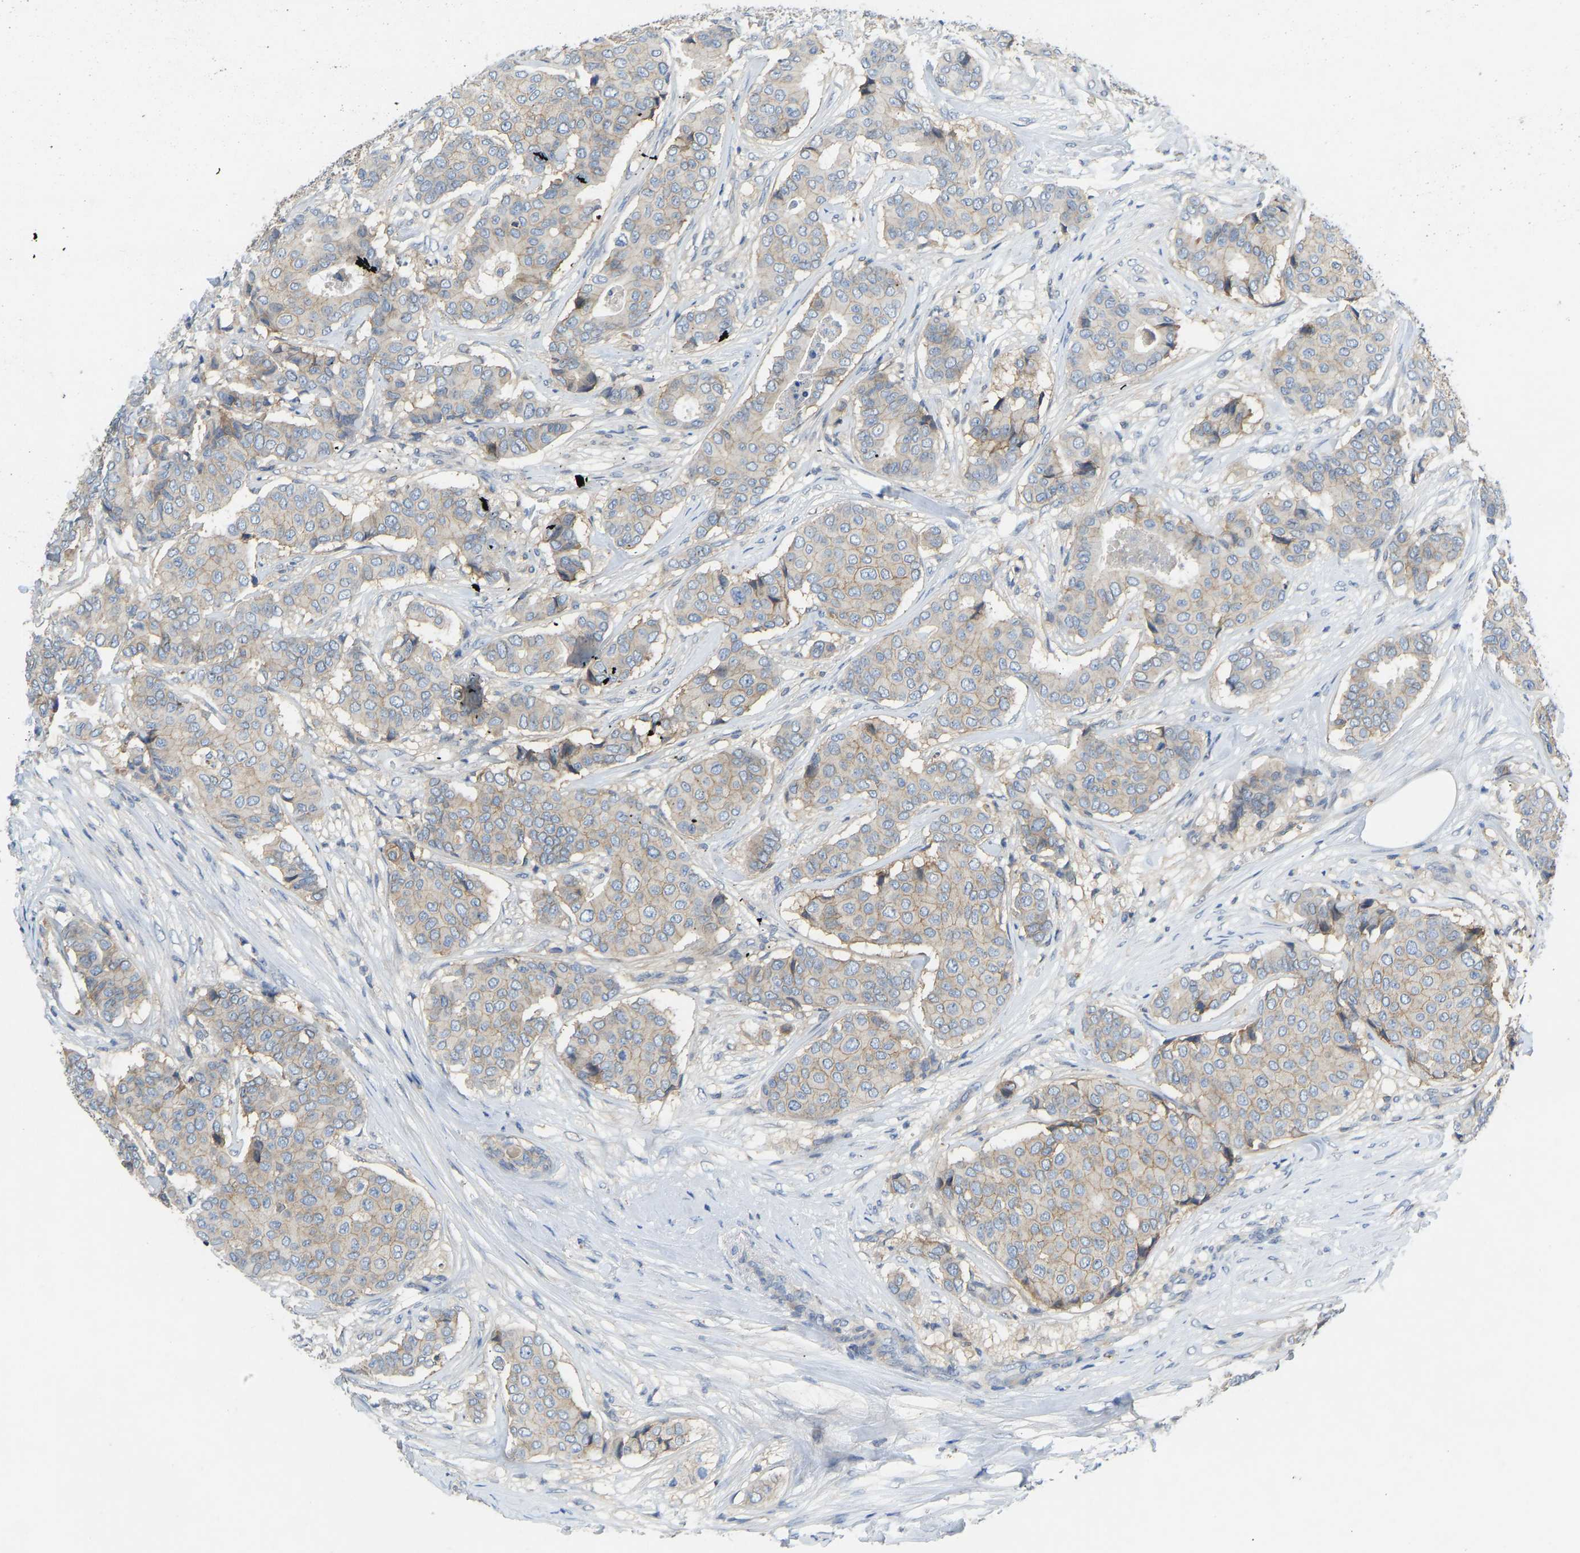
{"staining": {"intensity": "weak", "quantity": "25%-75%", "location": "cytoplasmic/membranous"}, "tissue": "breast cancer", "cell_type": "Tumor cells", "image_type": "cancer", "snomed": [{"axis": "morphology", "description": "Duct carcinoma"}, {"axis": "topography", "description": "Breast"}], "caption": "The micrograph reveals staining of breast invasive ductal carcinoma, revealing weak cytoplasmic/membranous protein positivity (brown color) within tumor cells. (DAB IHC with brightfield microscopy, high magnification).", "gene": "NDRG3", "patient": {"sex": "female", "age": 75}}